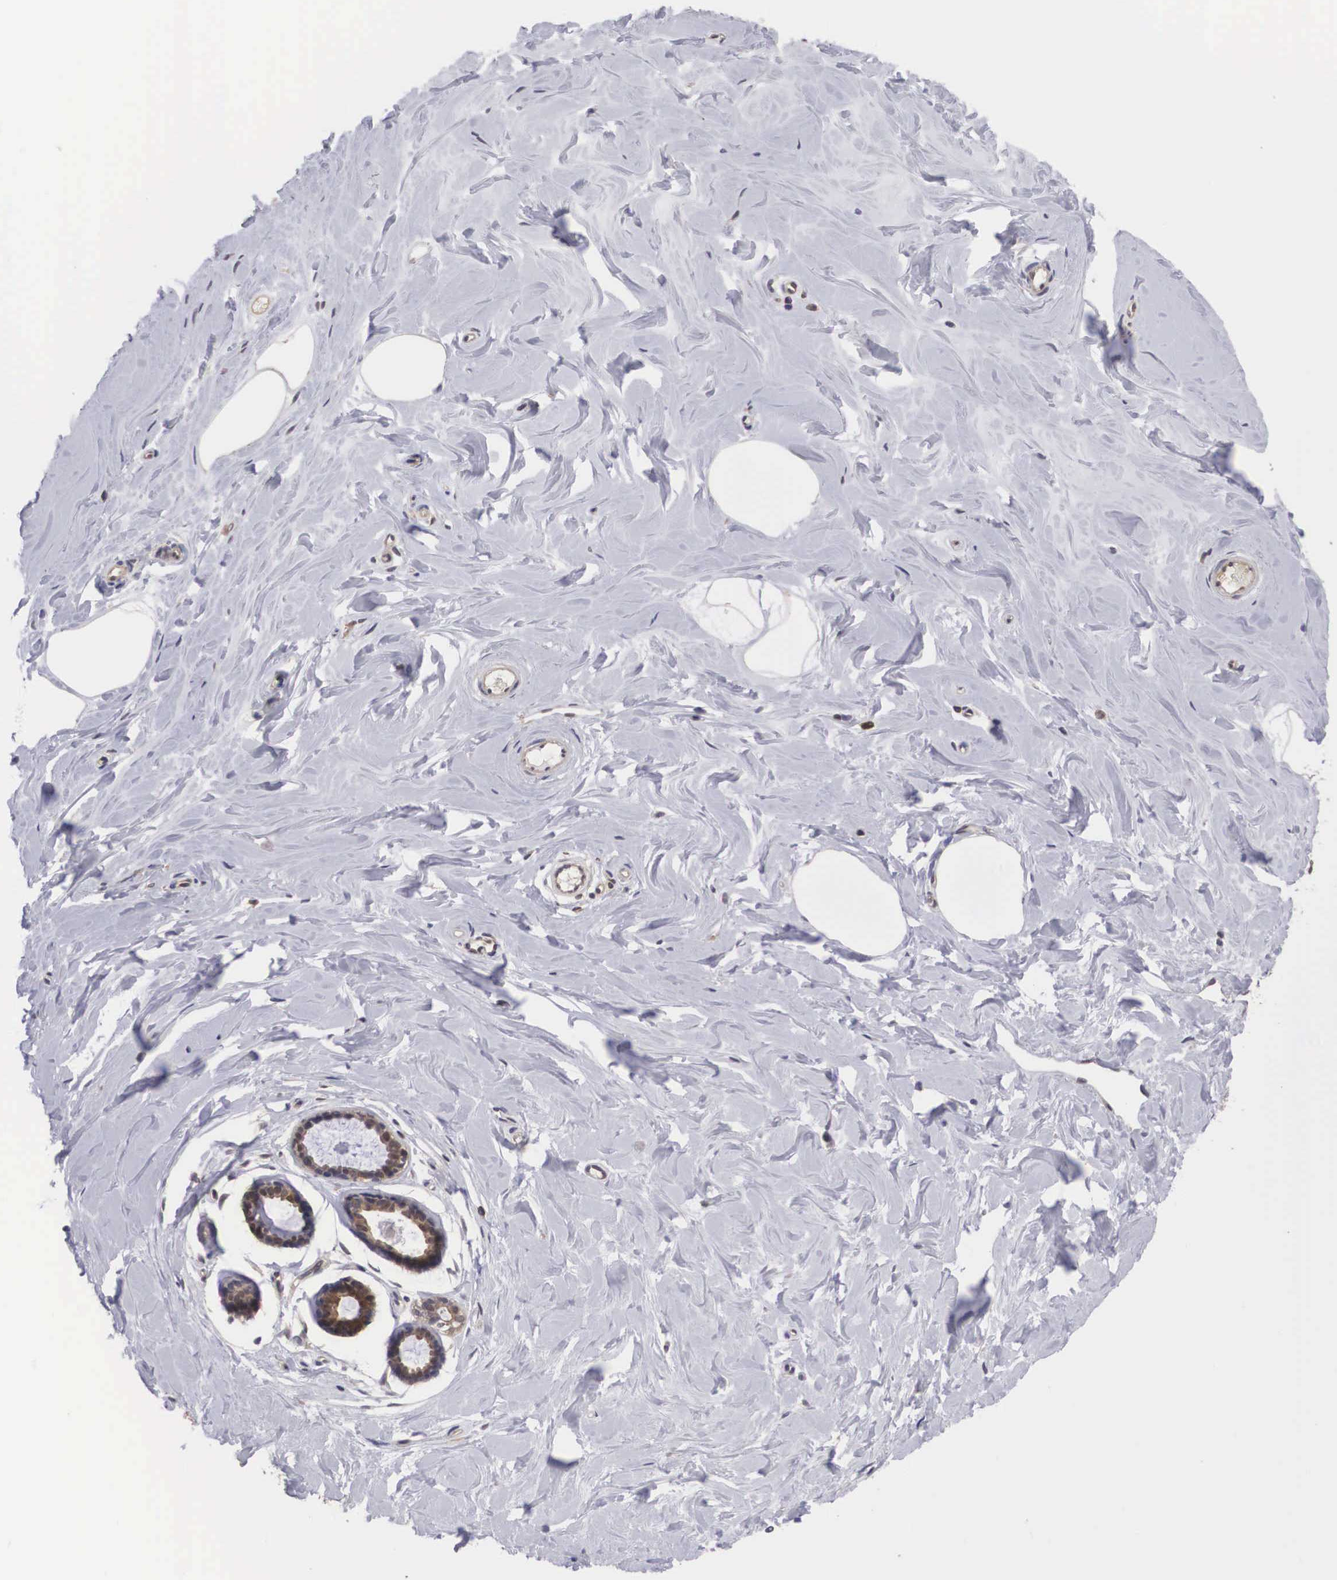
{"staining": {"intensity": "negative", "quantity": "none", "location": "none"}, "tissue": "breast", "cell_type": "Adipocytes", "image_type": "normal", "snomed": [{"axis": "morphology", "description": "Normal tissue, NOS"}, {"axis": "topography", "description": "Breast"}], "caption": "This micrograph is of benign breast stained with IHC to label a protein in brown with the nuclei are counter-stained blue. There is no positivity in adipocytes.", "gene": "ADSL", "patient": {"sex": "female", "age": 44}}